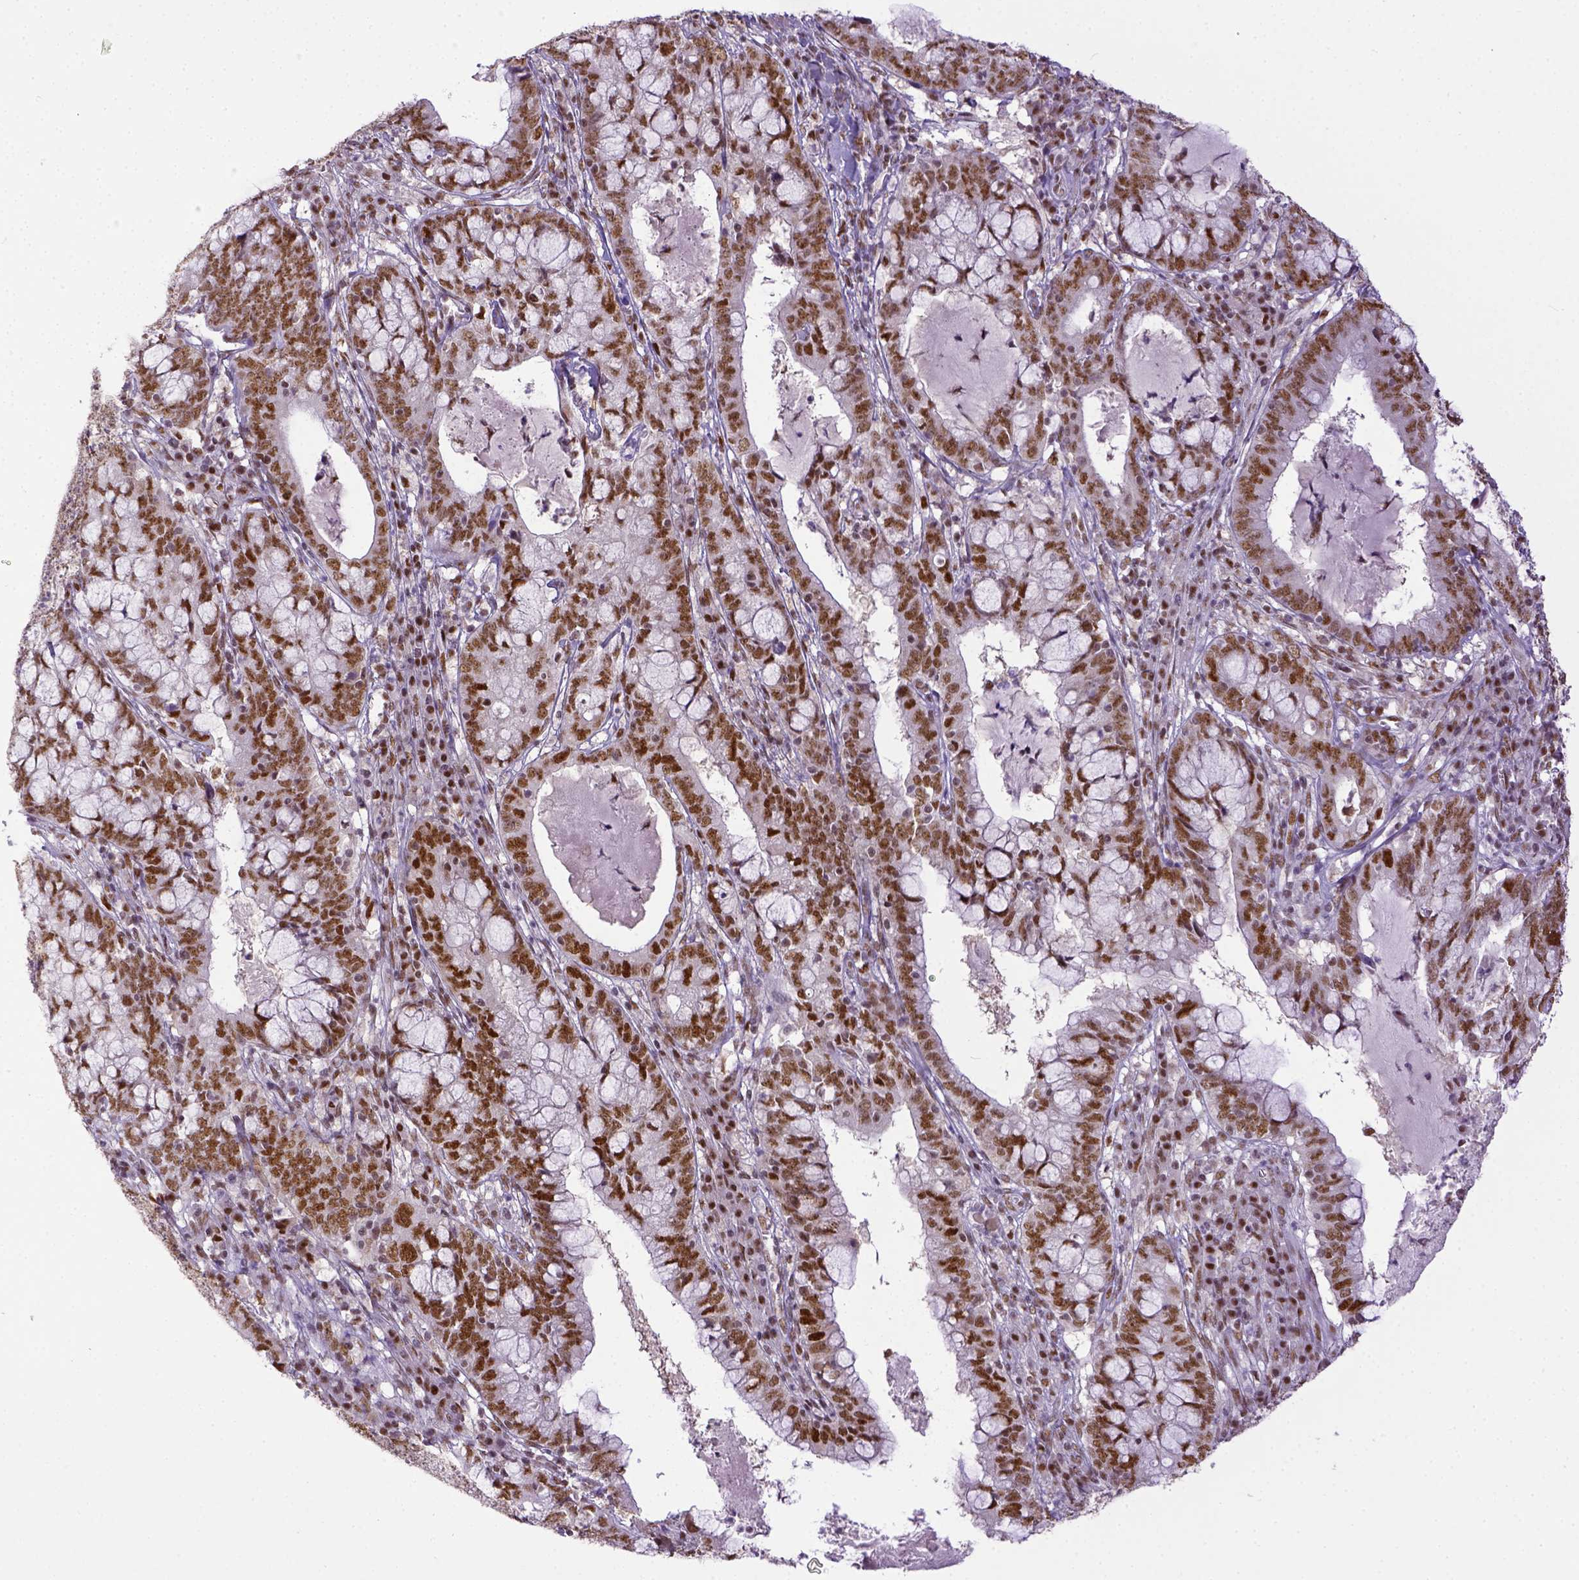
{"staining": {"intensity": "moderate", "quantity": ">75%", "location": "nuclear"}, "tissue": "cervical cancer", "cell_type": "Tumor cells", "image_type": "cancer", "snomed": [{"axis": "morphology", "description": "Adenocarcinoma, NOS"}, {"axis": "topography", "description": "Cervix"}], "caption": "Immunohistochemistry of cervical cancer (adenocarcinoma) demonstrates medium levels of moderate nuclear positivity in approximately >75% of tumor cells.", "gene": "ERCC1", "patient": {"sex": "female", "age": 40}}